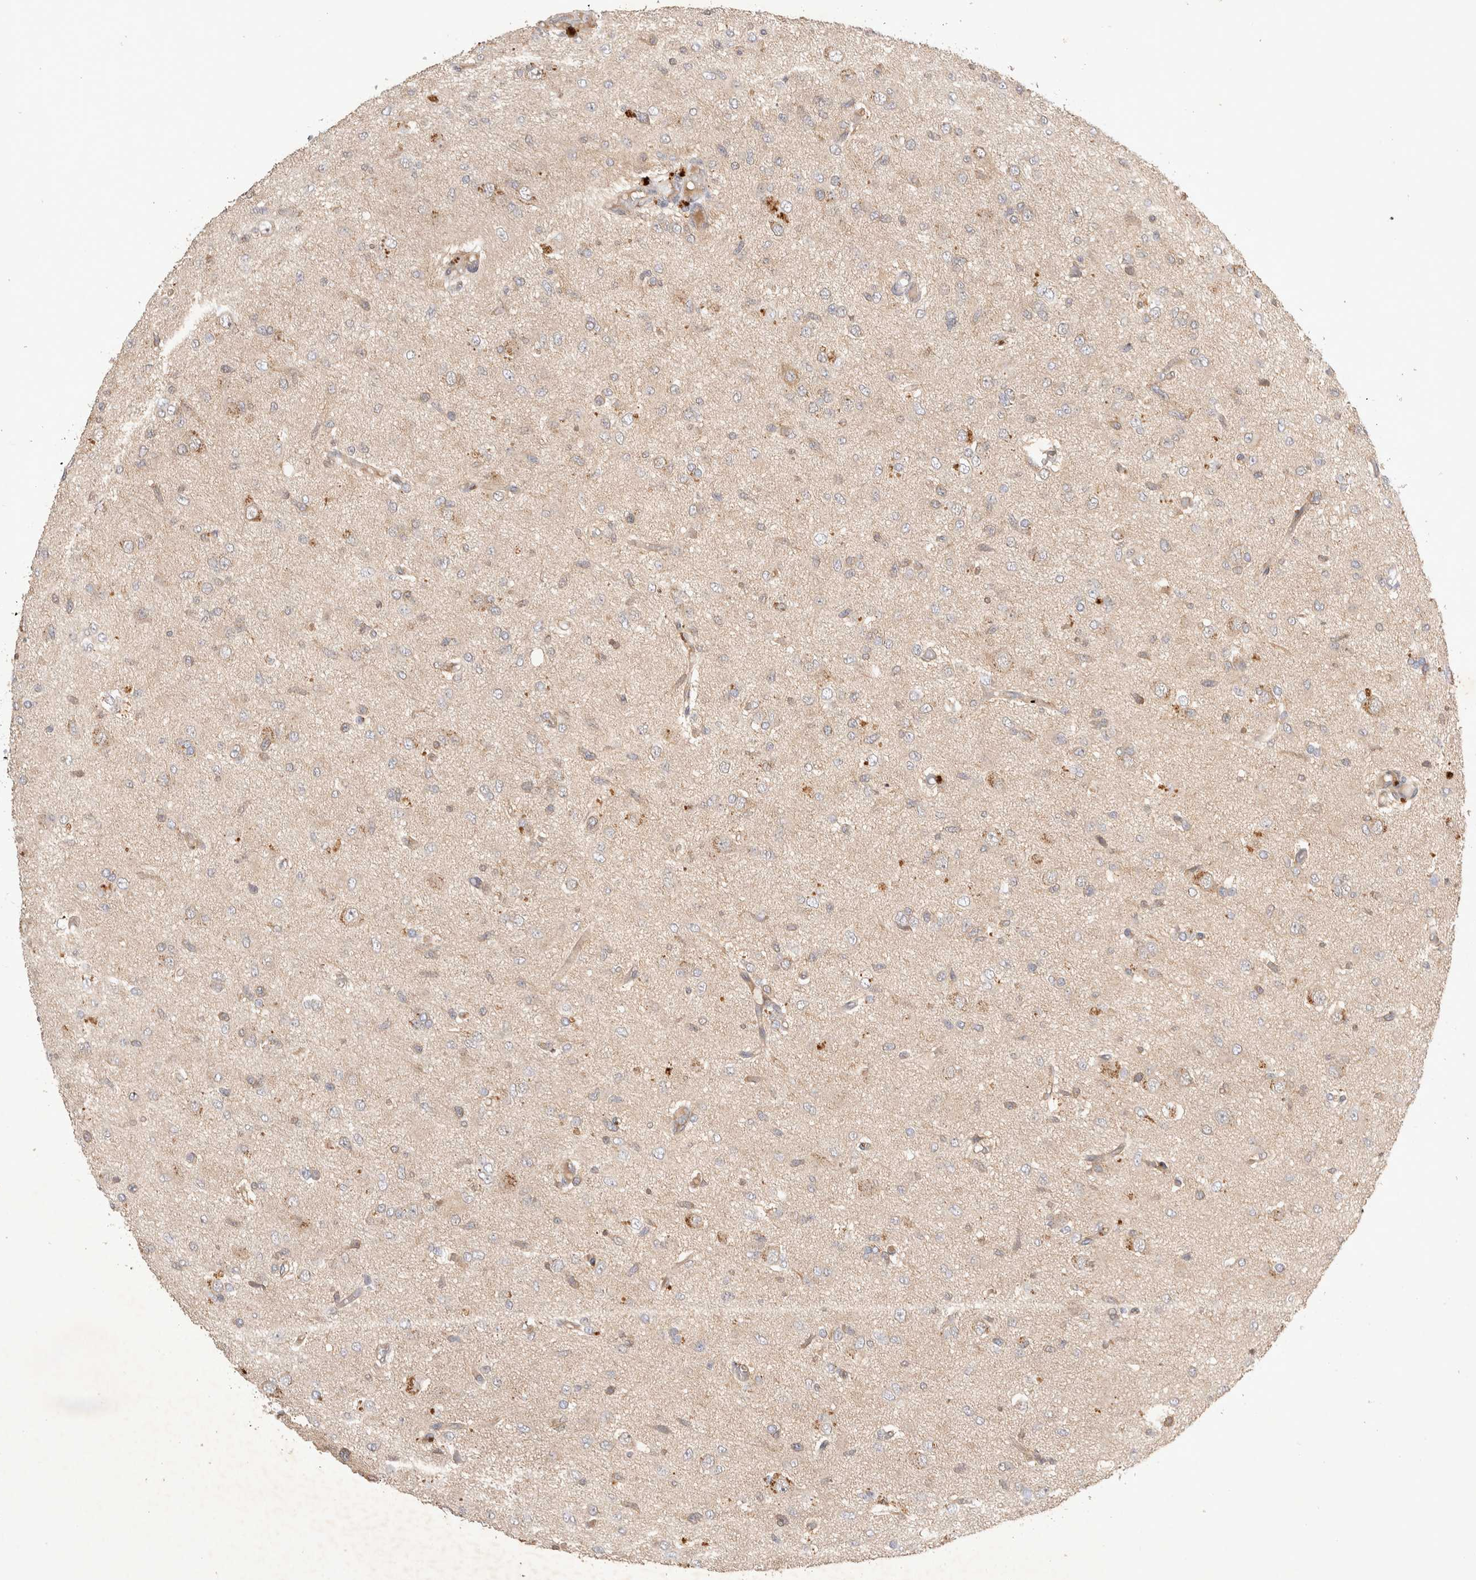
{"staining": {"intensity": "negative", "quantity": "none", "location": "none"}, "tissue": "glioma", "cell_type": "Tumor cells", "image_type": "cancer", "snomed": [{"axis": "morphology", "description": "Glioma, malignant, High grade"}, {"axis": "topography", "description": "Brain"}], "caption": "This is an immunohistochemistry micrograph of glioma. There is no positivity in tumor cells.", "gene": "YES1", "patient": {"sex": "female", "age": 59}}